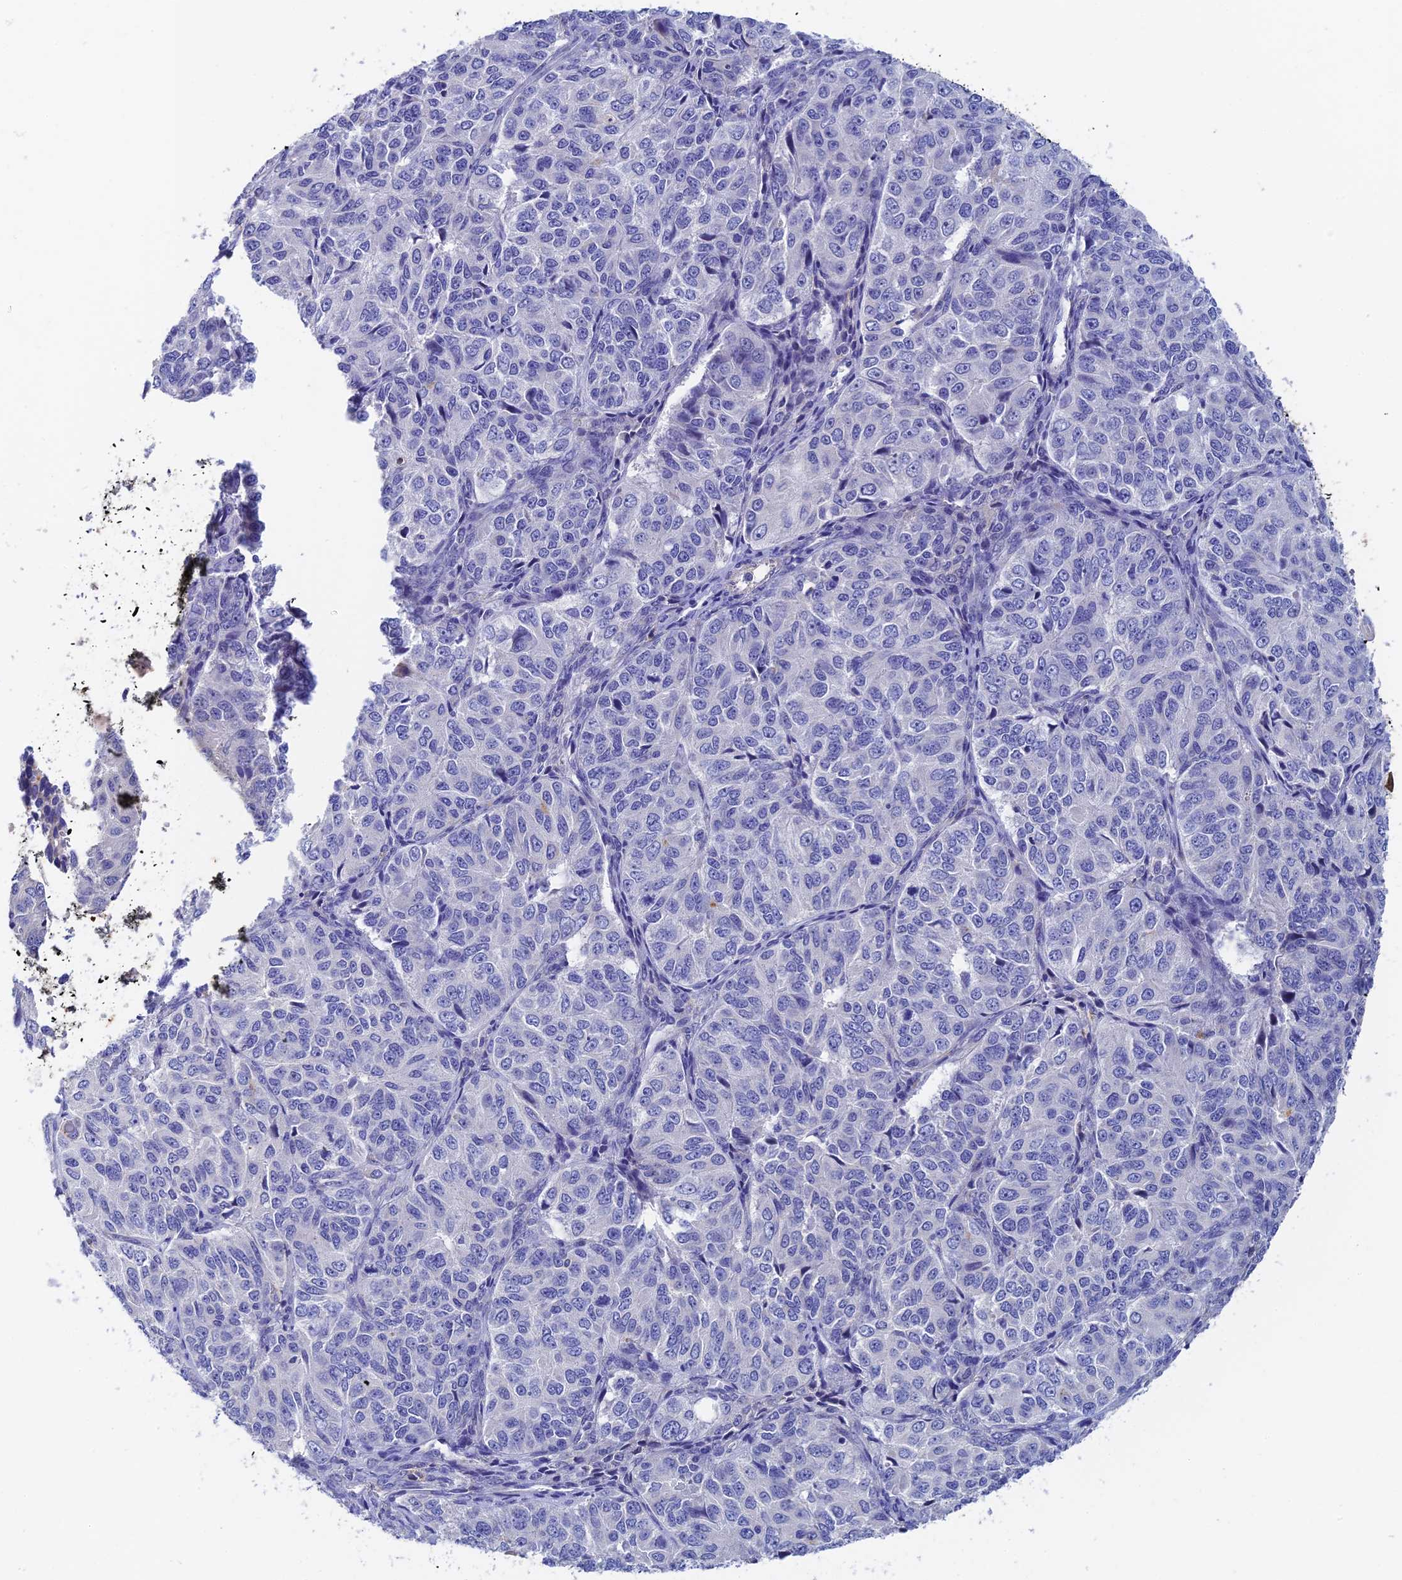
{"staining": {"intensity": "negative", "quantity": "none", "location": "none"}, "tissue": "ovarian cancer", "cell_type": "Tumor cells", "image_type": "cancer", "snomed": [{"axis": "morphology", "description": "Carcinoma, endometroid"}, {"axis": "topography", "description": "Ovary"}], "caption": "High magnification brightfield microscopy of ovarian cancer stained with DAB (3,3'-diaminobenzidine) (brown) and counterstained with hematoxylin (blue): tumor cells show no significant positivity.", "gene": "RPGRIP1L", "patient": {"sex": "female", "age": 51}}